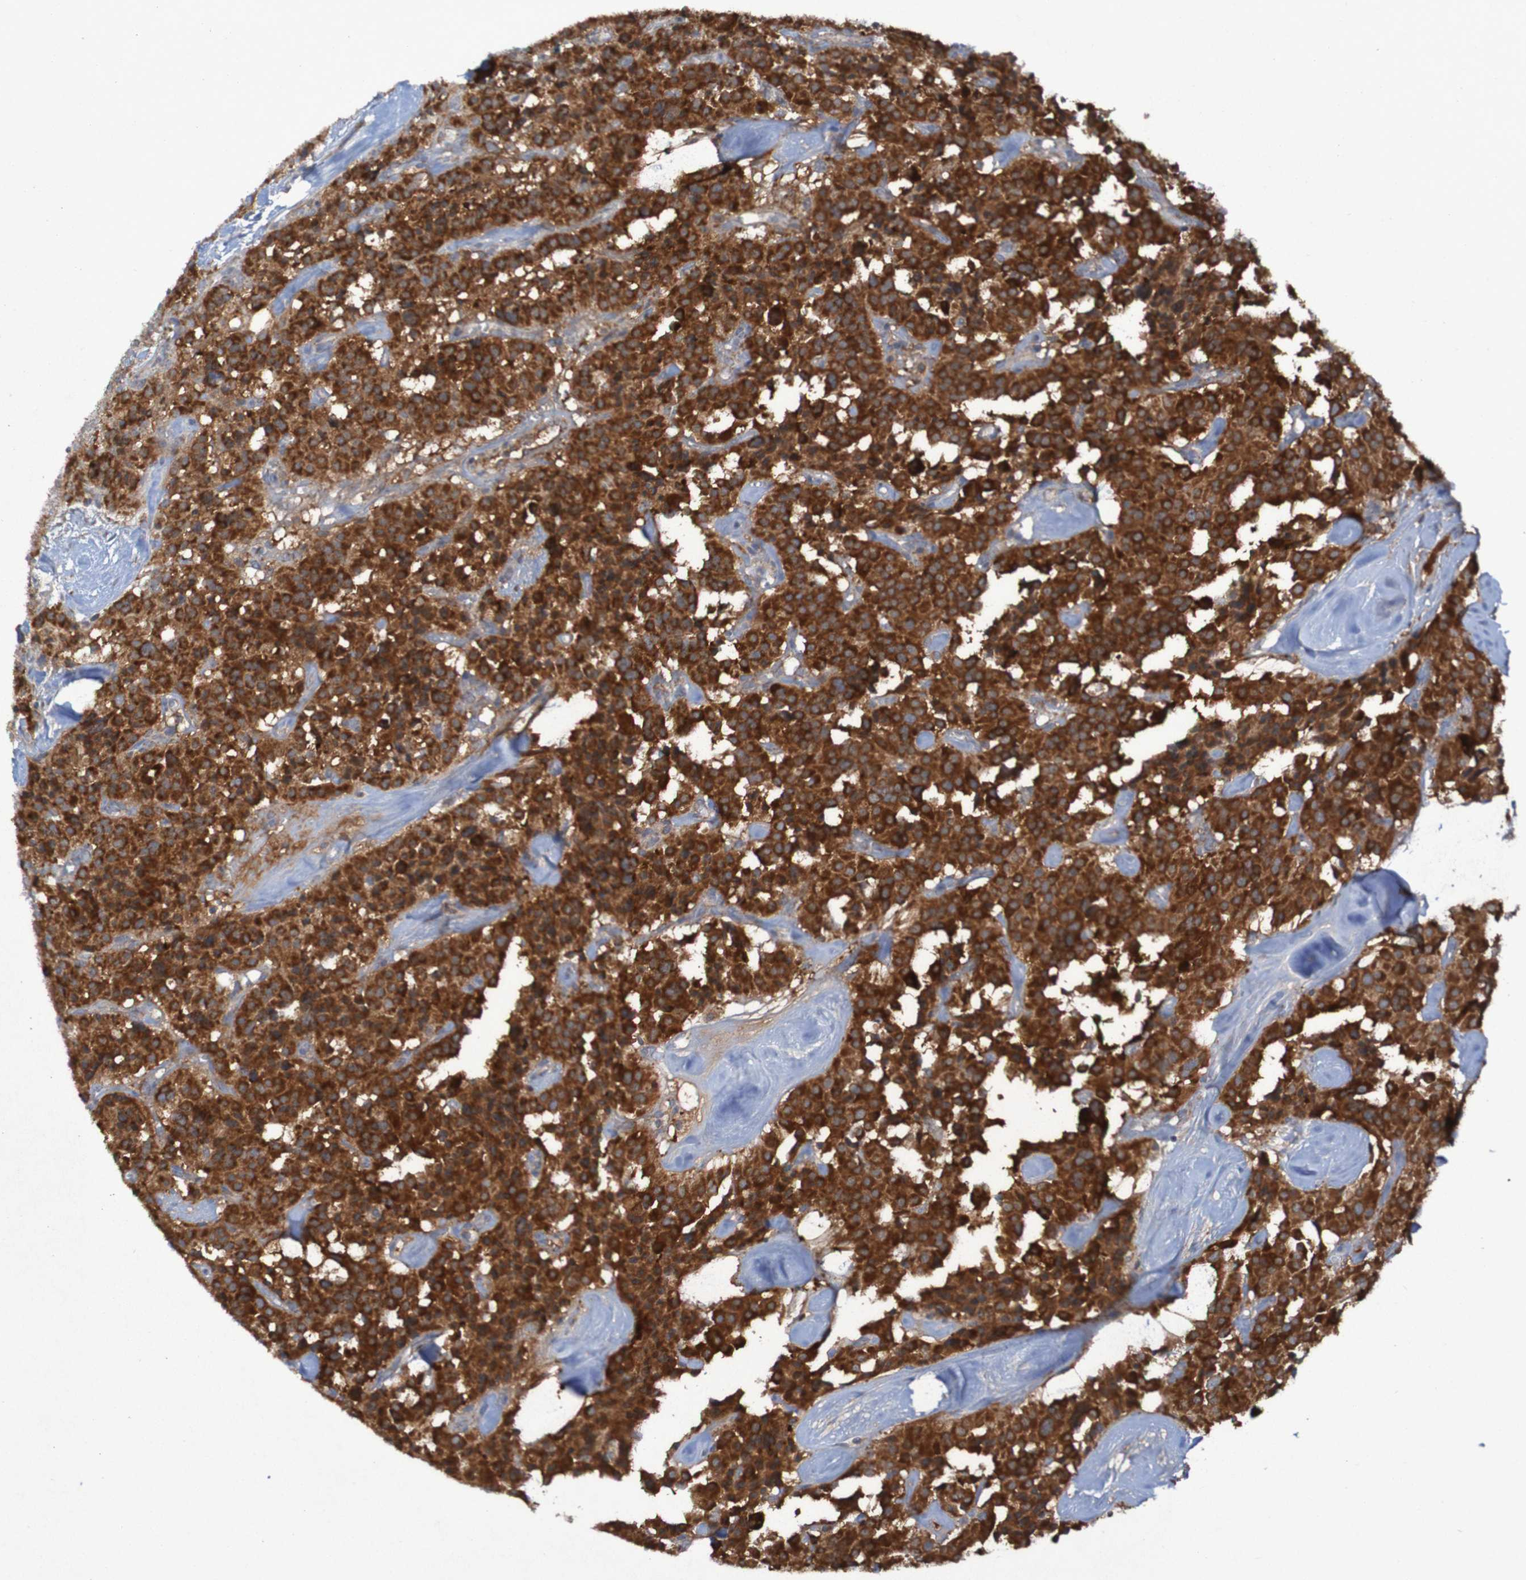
{"staining": {"intensity": "strong", "quantity": ">75%", "location": "cytoplasmic/membranous"}, "tissue": "carcinoid", "cell_type": "Tumor cells", "image_type": "cancer", "snomed": [{"axis": "morphology", "description": "Carcinoid, malignant, NOS"}, {"axis": "topography", "description": "Lung"}], "caption": "Strong cytoplasmic/membranous staining for a protein is appreciated in approximately >75% of tumor cells of malignant carcinoid using immunohistochemistry (IHC).", "gene": "CCDC51", "patient": {"sex": "male", "age": 30}}